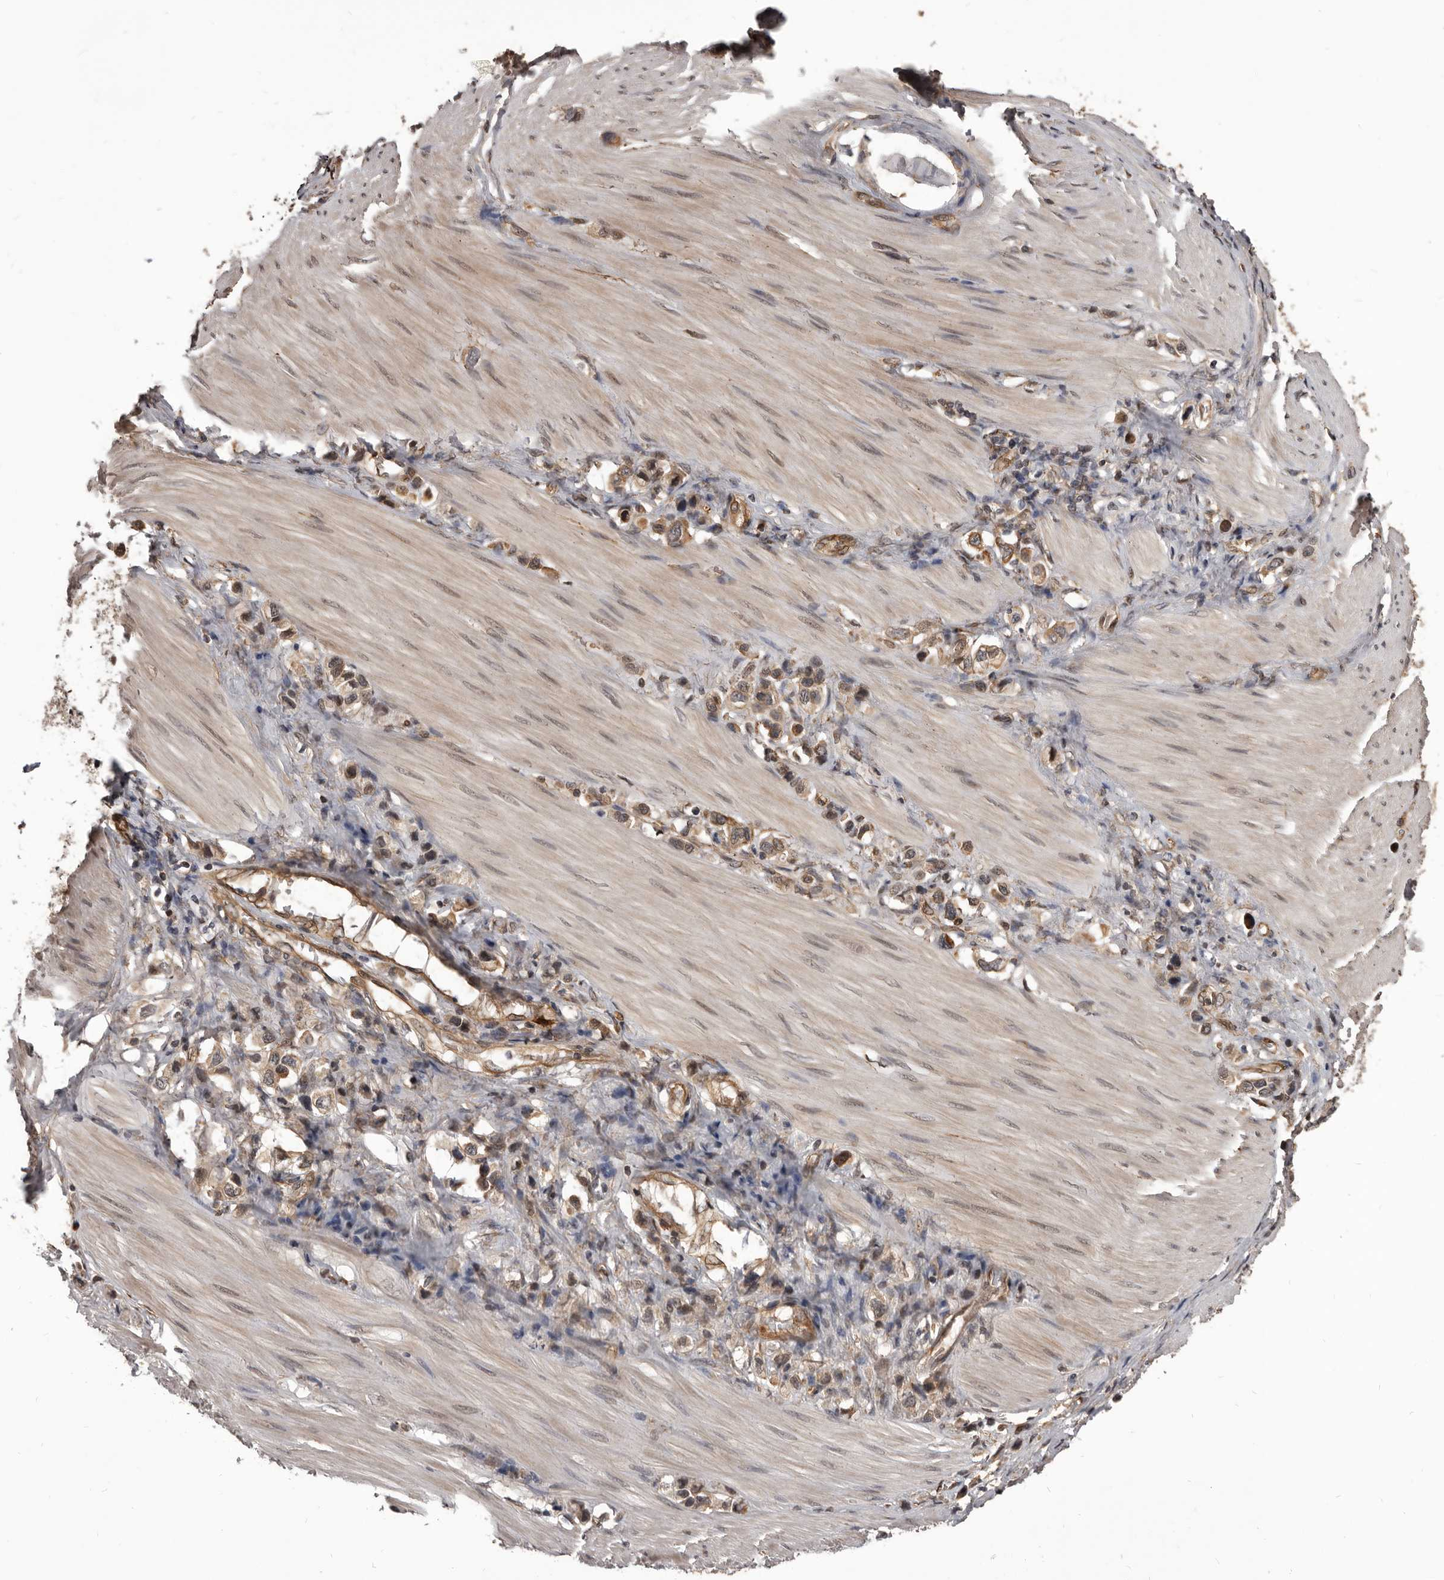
{"staining": {"intensity": "weak", "quantity": "25%-75%", "location": "cytoplasmic/membranous"}, "tissue": "stomach cancer", "cell_type": "Tumor cells", "image_type": "cancer", "snomed": [{"axis": "morphology", "description": "Adenocarcinoma, NOS"}, {"axis": "topography", "description": "Stomach"}], "caption": "Human adenocarcinoma (stomach) stained with a protein marker displays weak staining in tumor cells.", "gene": "ADAMTS20", "patient": {"sex": "female", "age": 65}}